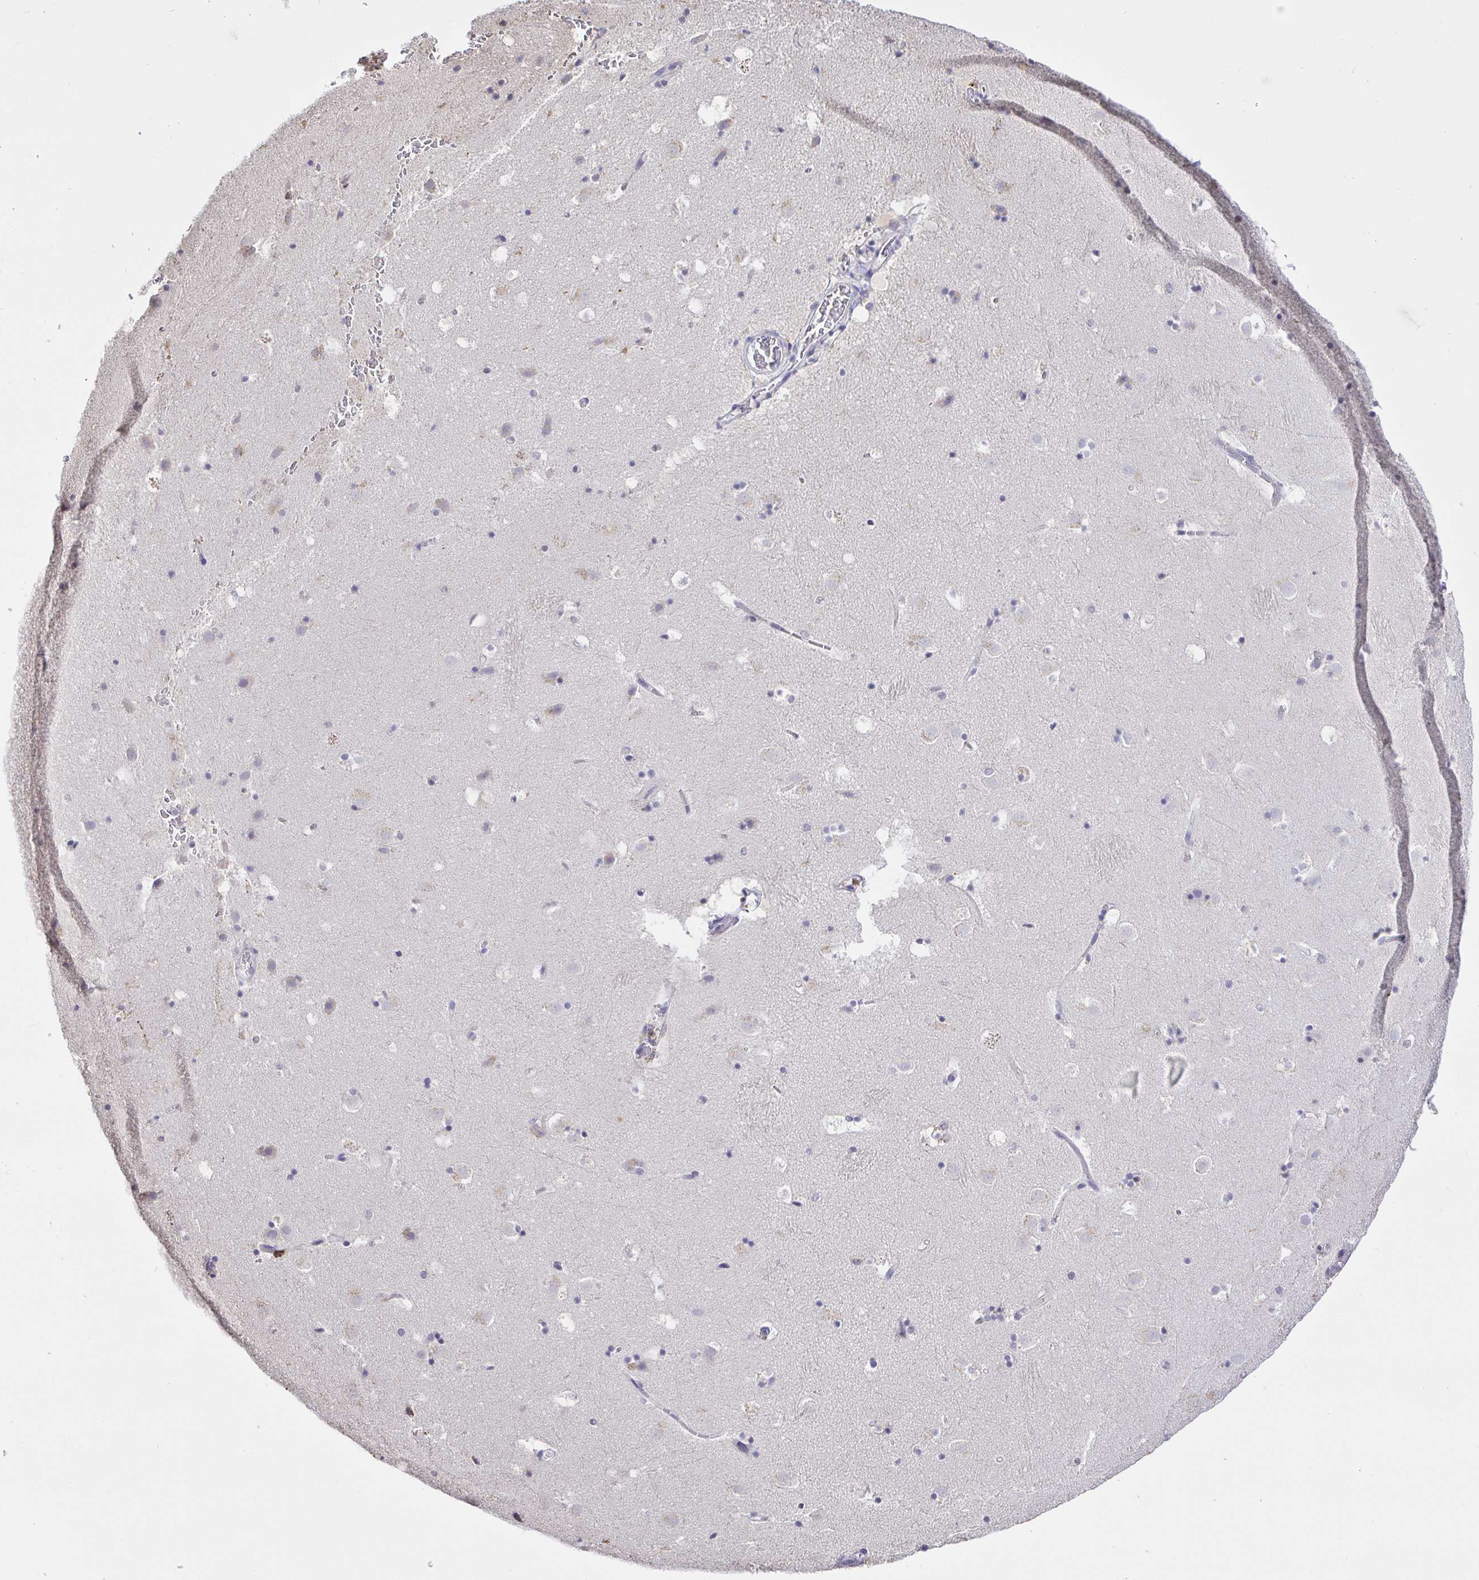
{"staining": {"intensity": "negative", "quantity": "none", "location": "none"}, "tissue": "caudate", "cell_type": "Glial cells", "image_type": "normal", "snomed": [{"axis": "morphology", "description": "Normal tissue, NOS"}, {"axis": "topography", "description": "Lateral ventricle wall"}], "caption": "Glial cells are negative for brown protein staining in unremarkable caudate. Brightfield microscopy of IHC stained with DAB (brown) and hematoxylin (blue), captured at high magnification.", "gene": "SKAP1", "patient": {"sex": "male", "age": 37}}